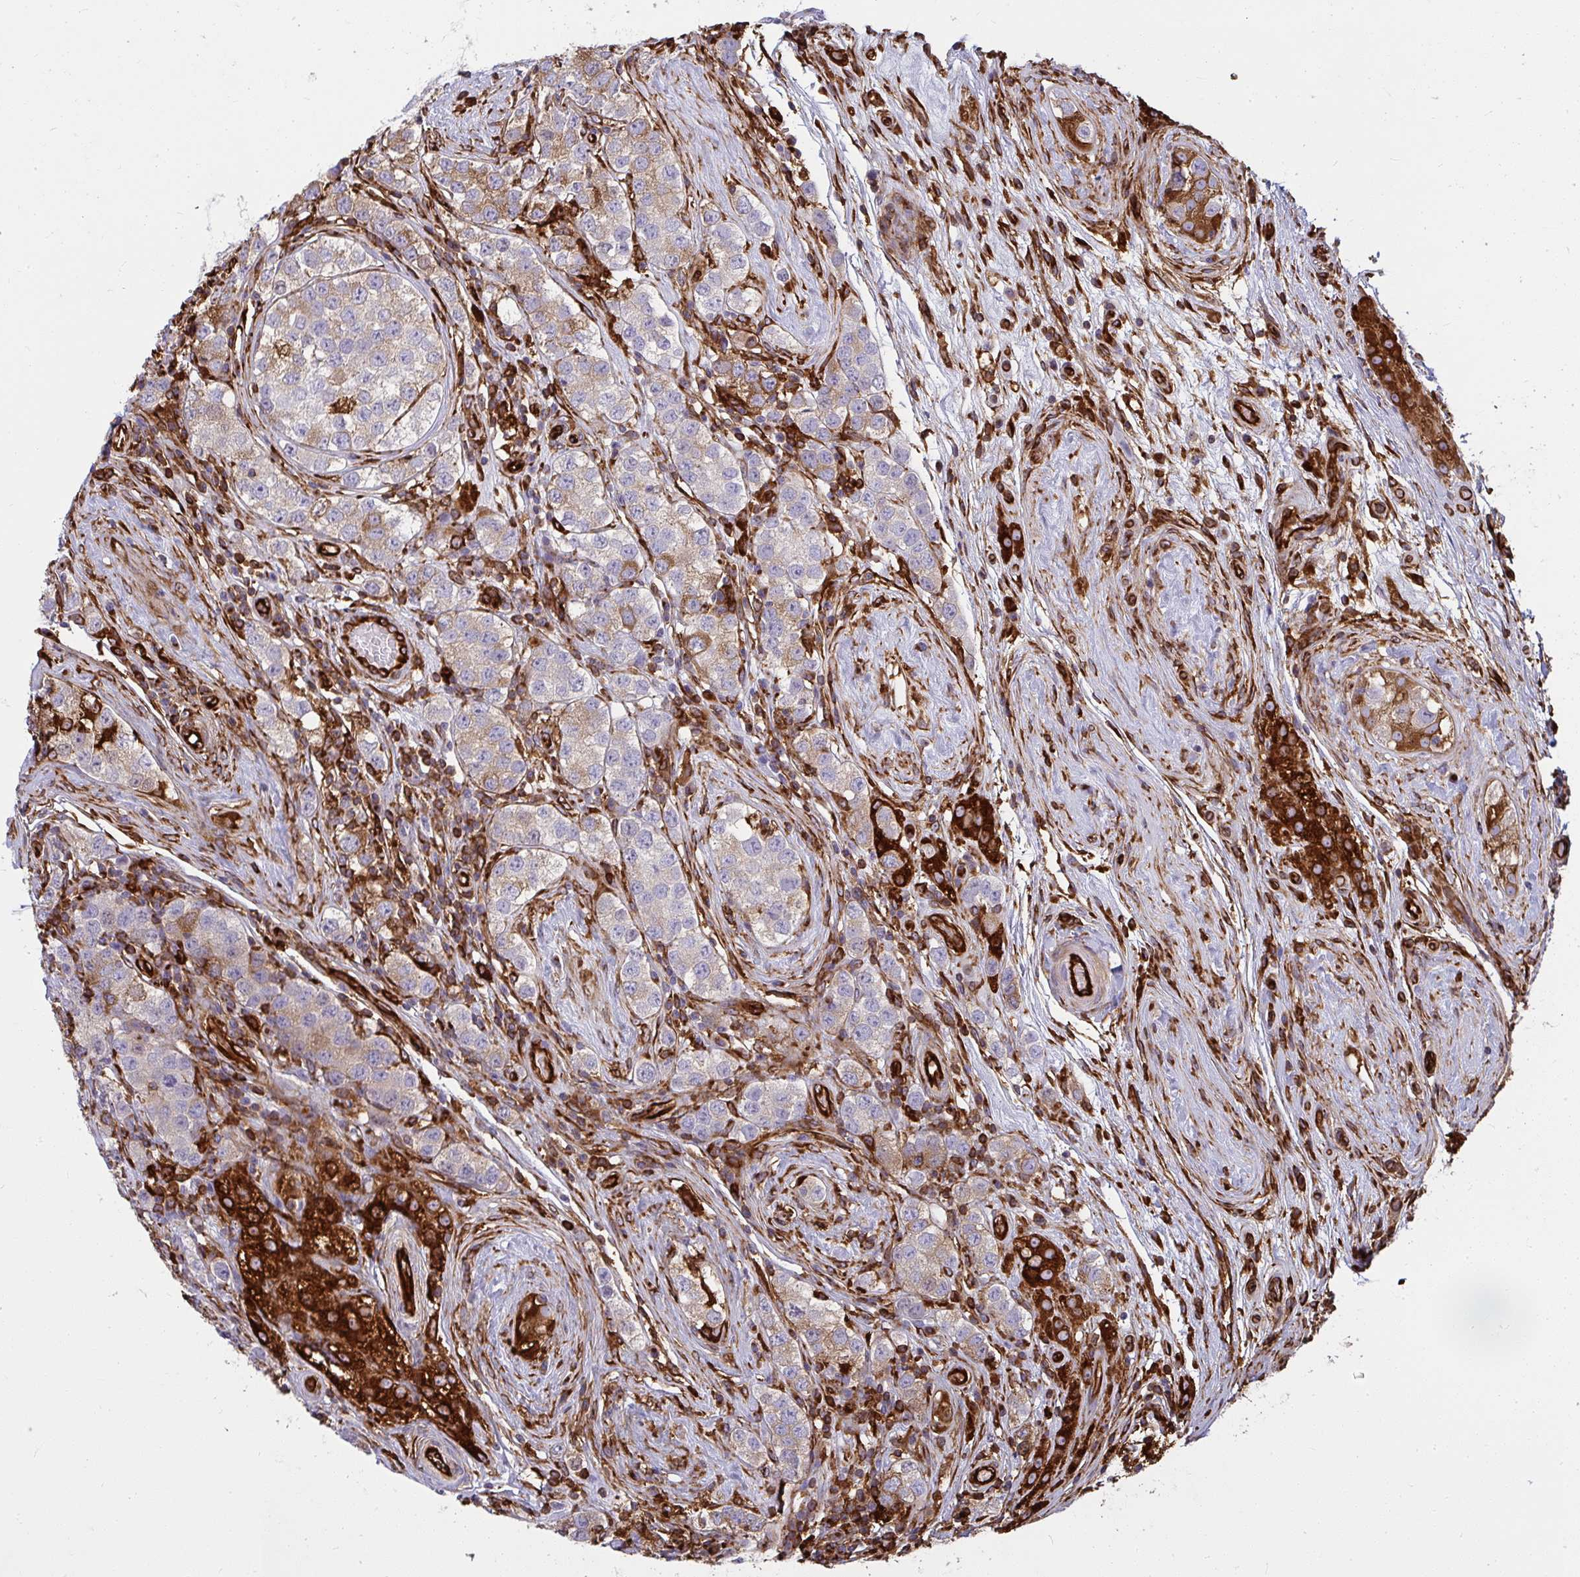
{"staining": {"intensity": "weak", "quantity": "<25%", "location": "cytoplasmic/membranous"}, "tissue": "testis cancer", "cell_type": "Tumor cells", "image_type": "cancer", "snomed": [{"axis": "morphology", "description": "Seminoma, NOS"}, {"axis": "topography", "description": "Testis"}], "caption": "An image of human testis cancer (seminoma) is negative for staining in tumor cells. (DAB immunohistochemistry (IHC) with hematoxylin counter stain).", "gene": "IFIT3", "patient": {"sex": "male", "age": 34}}